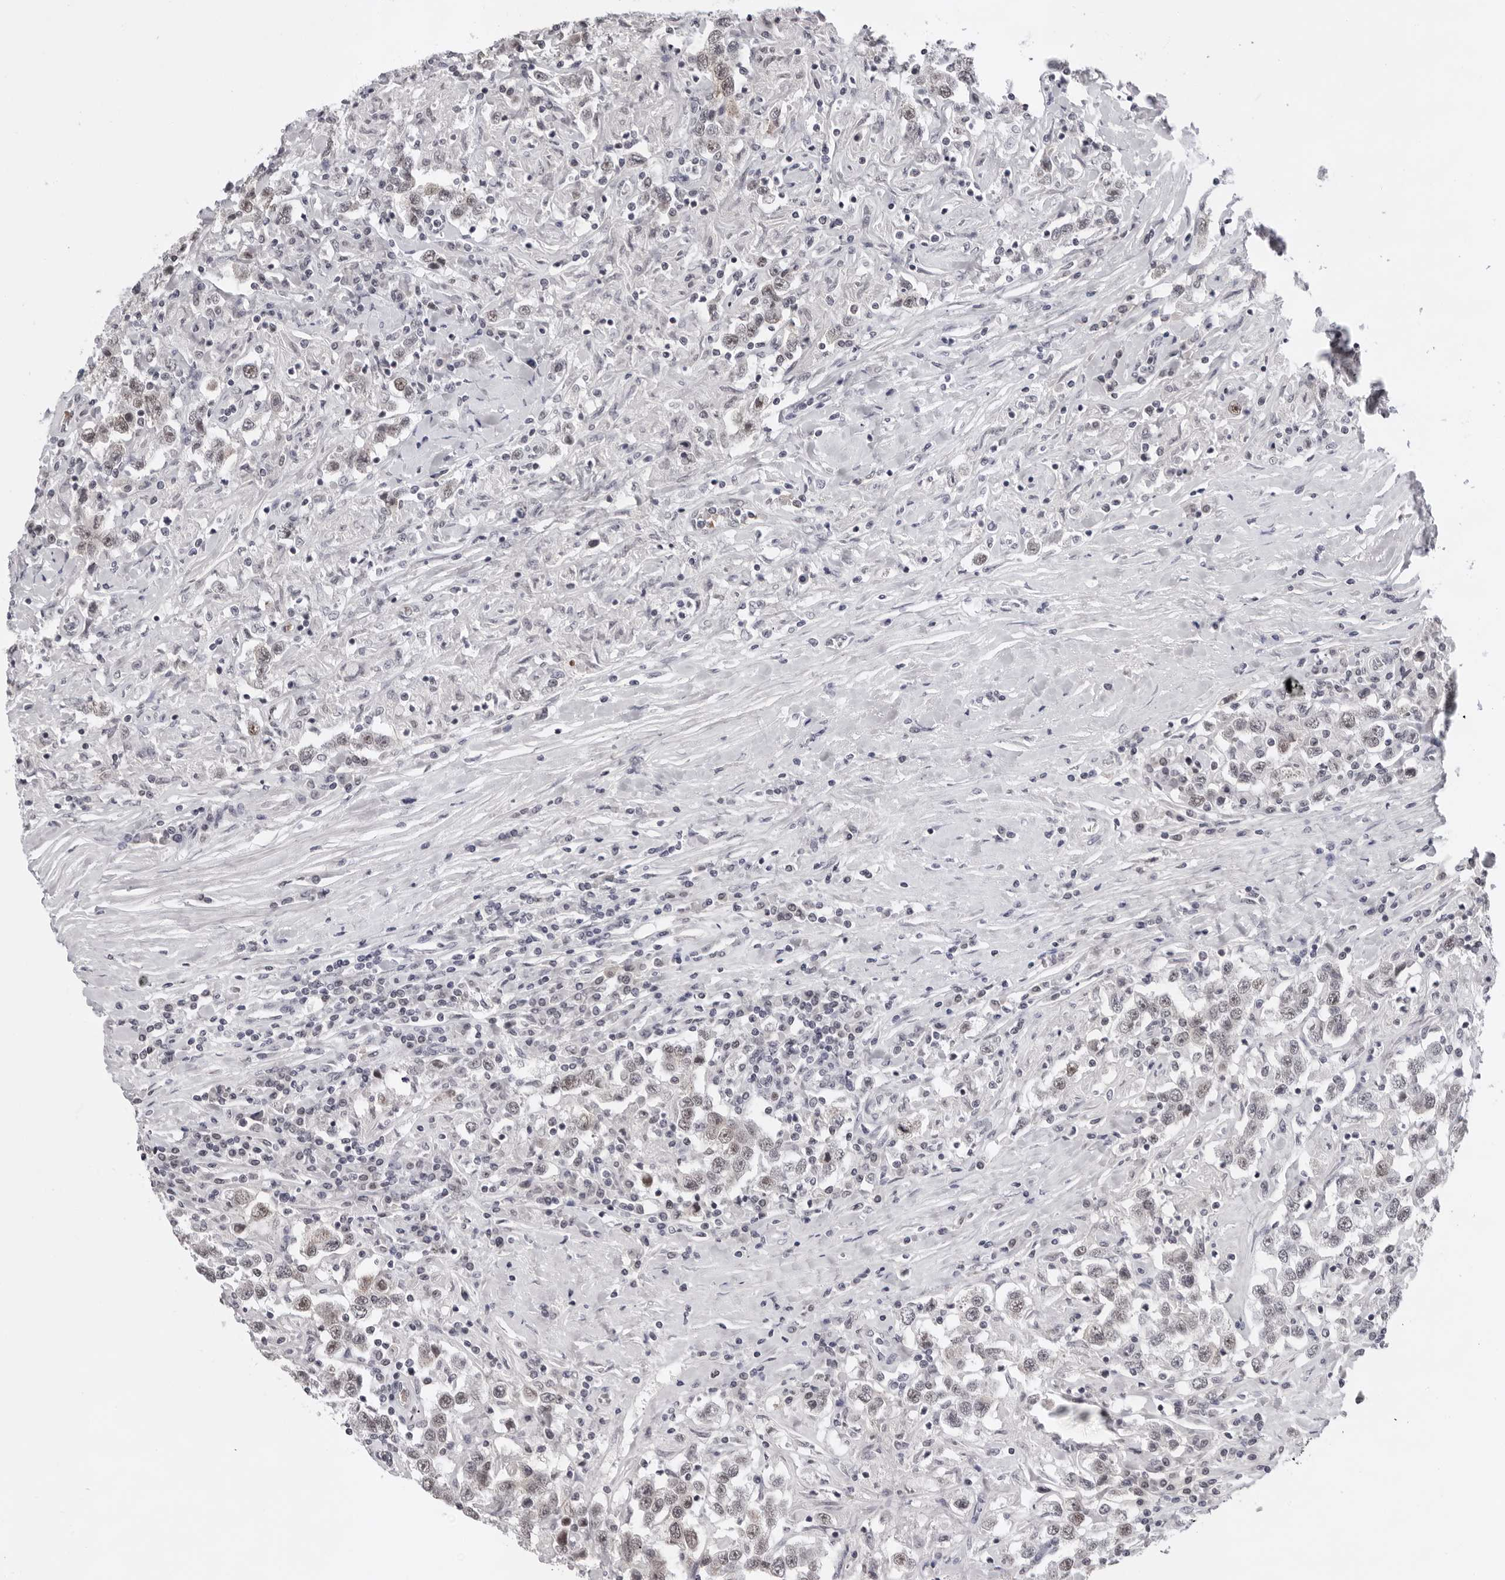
{"staining": {"intensity": "weak", "quantity": ">75%", "location": "nuclear"}, "tissue": "testis cancer", "cell_type": "Tumor cells", "image_type": "cancer", "snomed": [{"axis": "morphology", "description": "Seminoma, NOS"}, {"axis": "topography", "description": "Testis"}], "caption": "High-power microscopy captured an IHC histopathology image of testis seminoma, revealing weak nuclear staining in approximately >75% of tumor cells. (brown staining indicates protein expression, while blue staining denotes nuclei).", "gene": "USP1", "patient": {"sex": "male", "age": 41}}